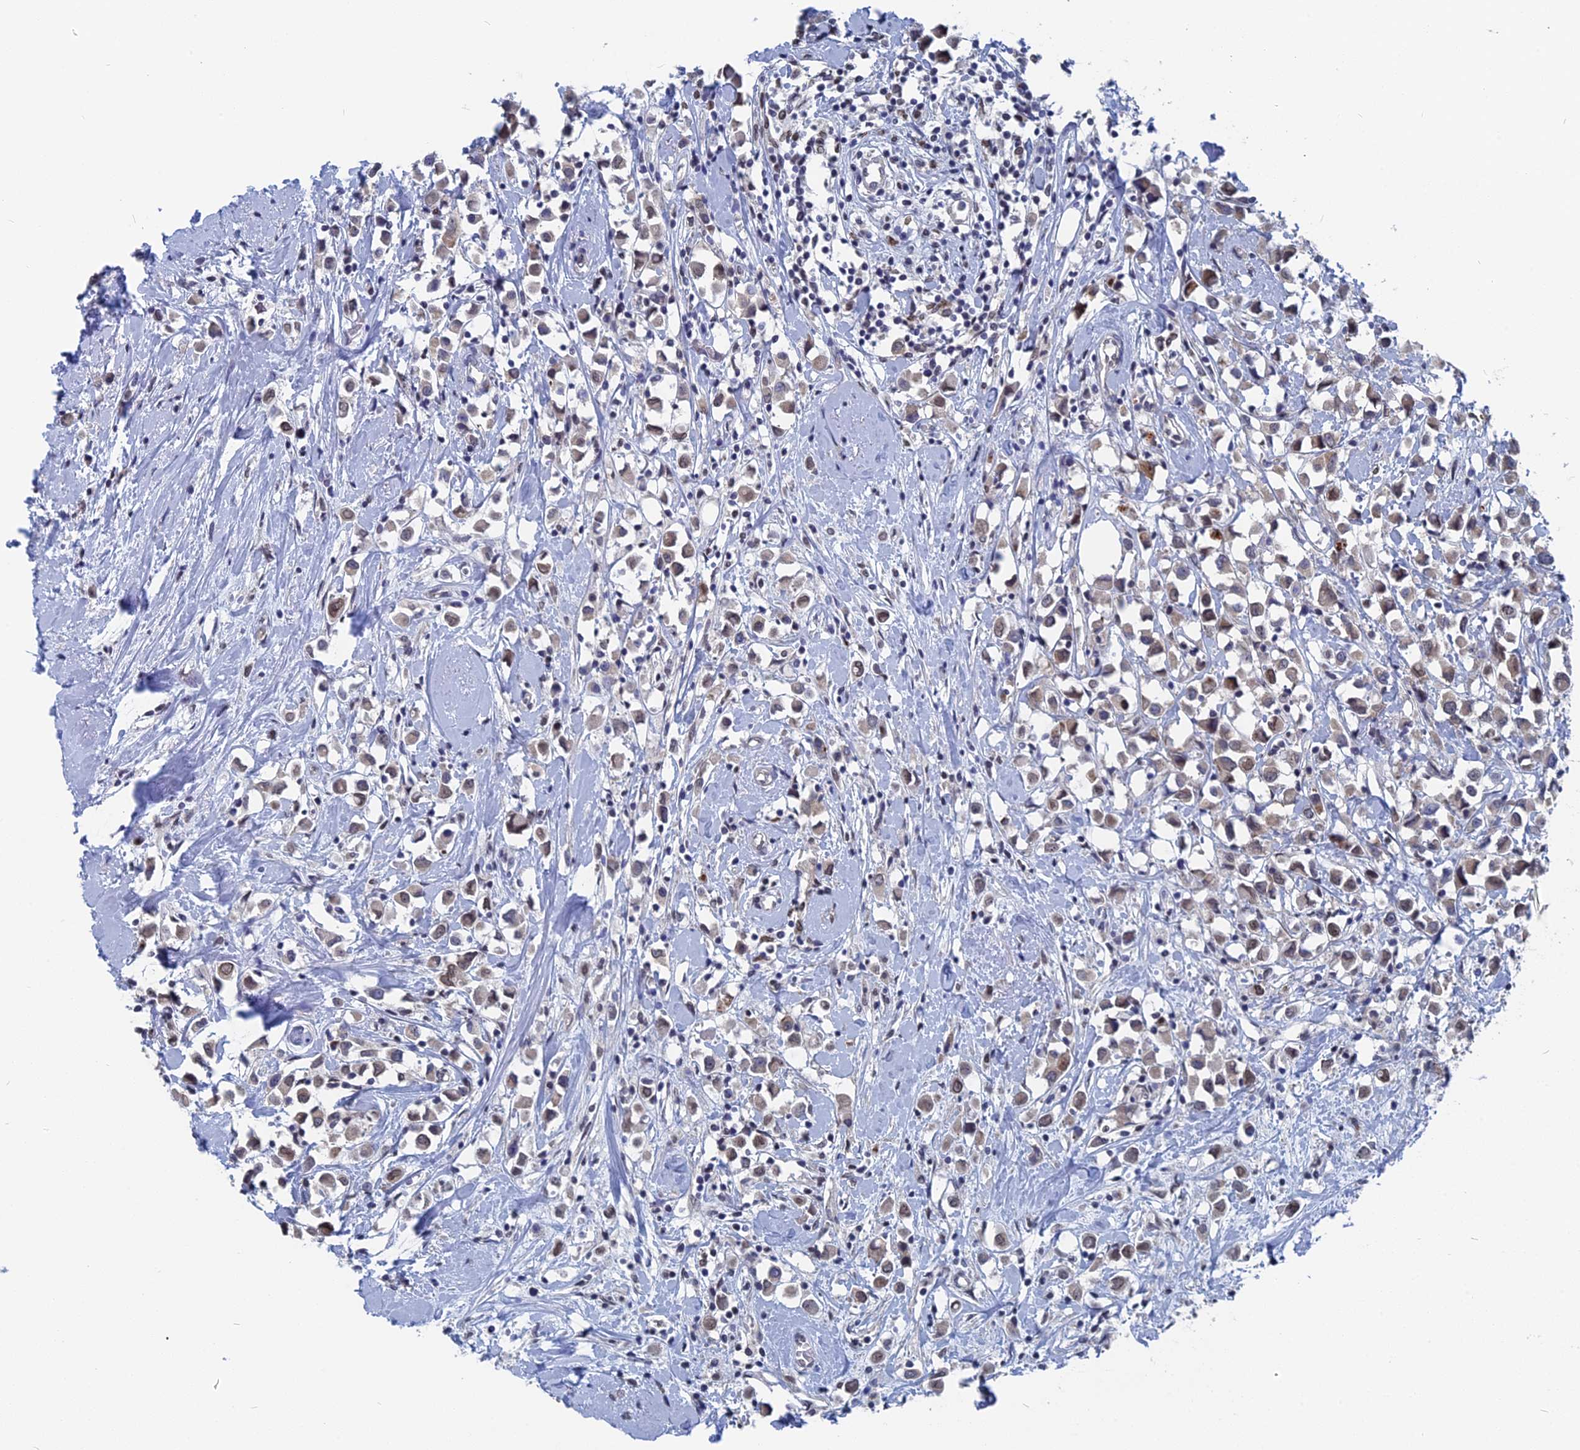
{"staining": {"intensity": "weak", "quantity": "<25%", "location": "nuclear"}, "tissue": "breast cancer", "cell_type": "Tumor cells", "image_type": "cancer", "snomed": [{"axis": "morphology", "description": "Duct carcinoma"}, {"axis": "topography", "description": "Breast"}], "caption": "Image shows no significant protein expression in tumor cells of intraductal carcinoma (breast).", "gene": "MTRF1", "patient": {"sex": "female", "age": 61}}